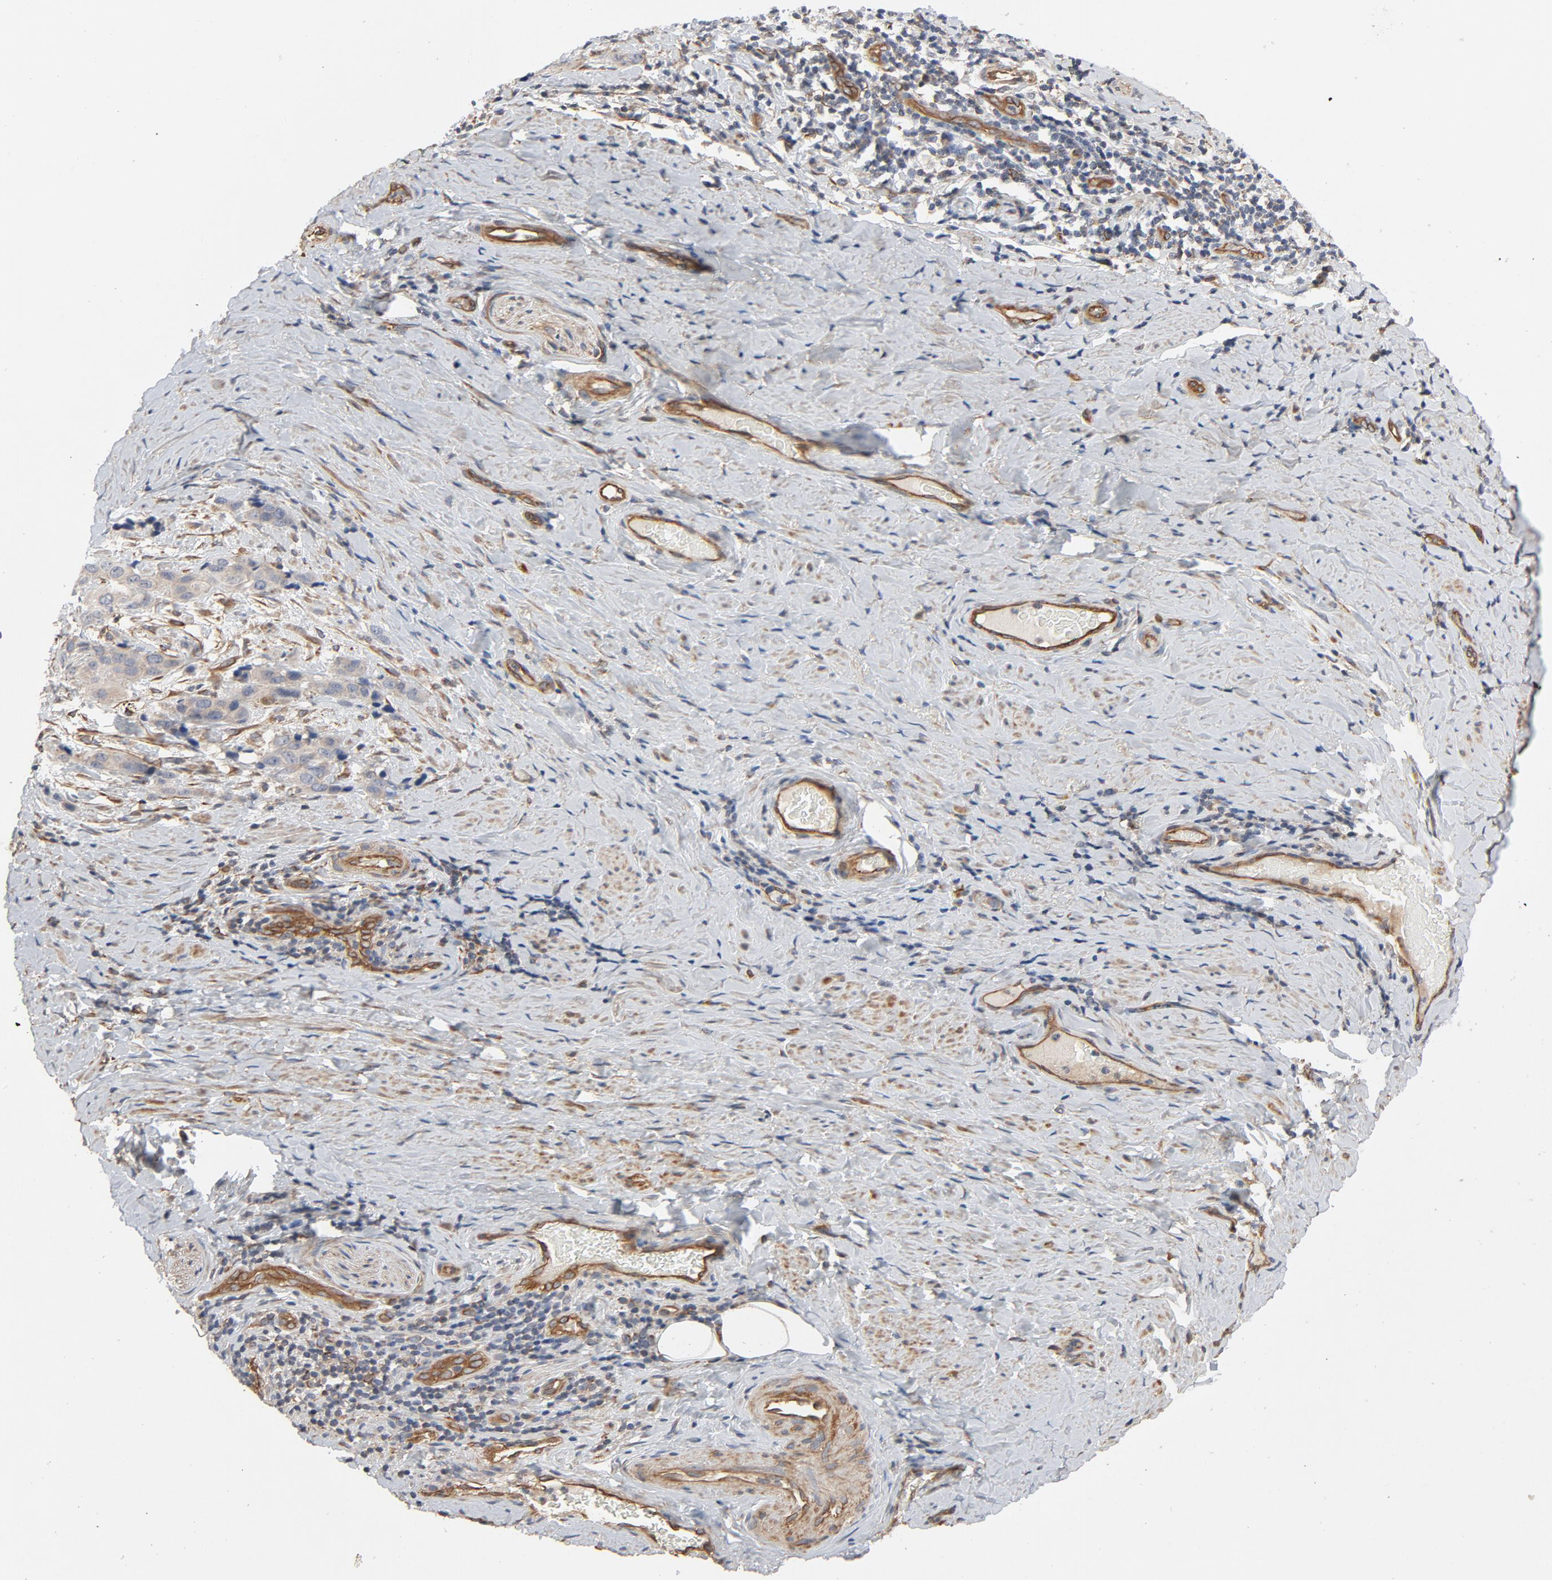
{"staining": {"intensity": "moderate", "quantity": ">75%", "location": "cytoplasmic/membranous"}, "tissue": "cervical cancer", "cell_type": "Tumor cells", "image_type": "cancer", "snomed": [{"axis": "morphology", "description": "Squamous cell carcinoma, NOS"}, {"axis": "topography", "description": "Cervix"}], "caption": "Protein analysis of squamous cell carcinoma (cervical) tissue reveals moderate cytoplasmic/membranous expression in approximately >75% of tumor cells.", "gene": "TRIOBP", "patient": {"sex": "female", "age": 54}}